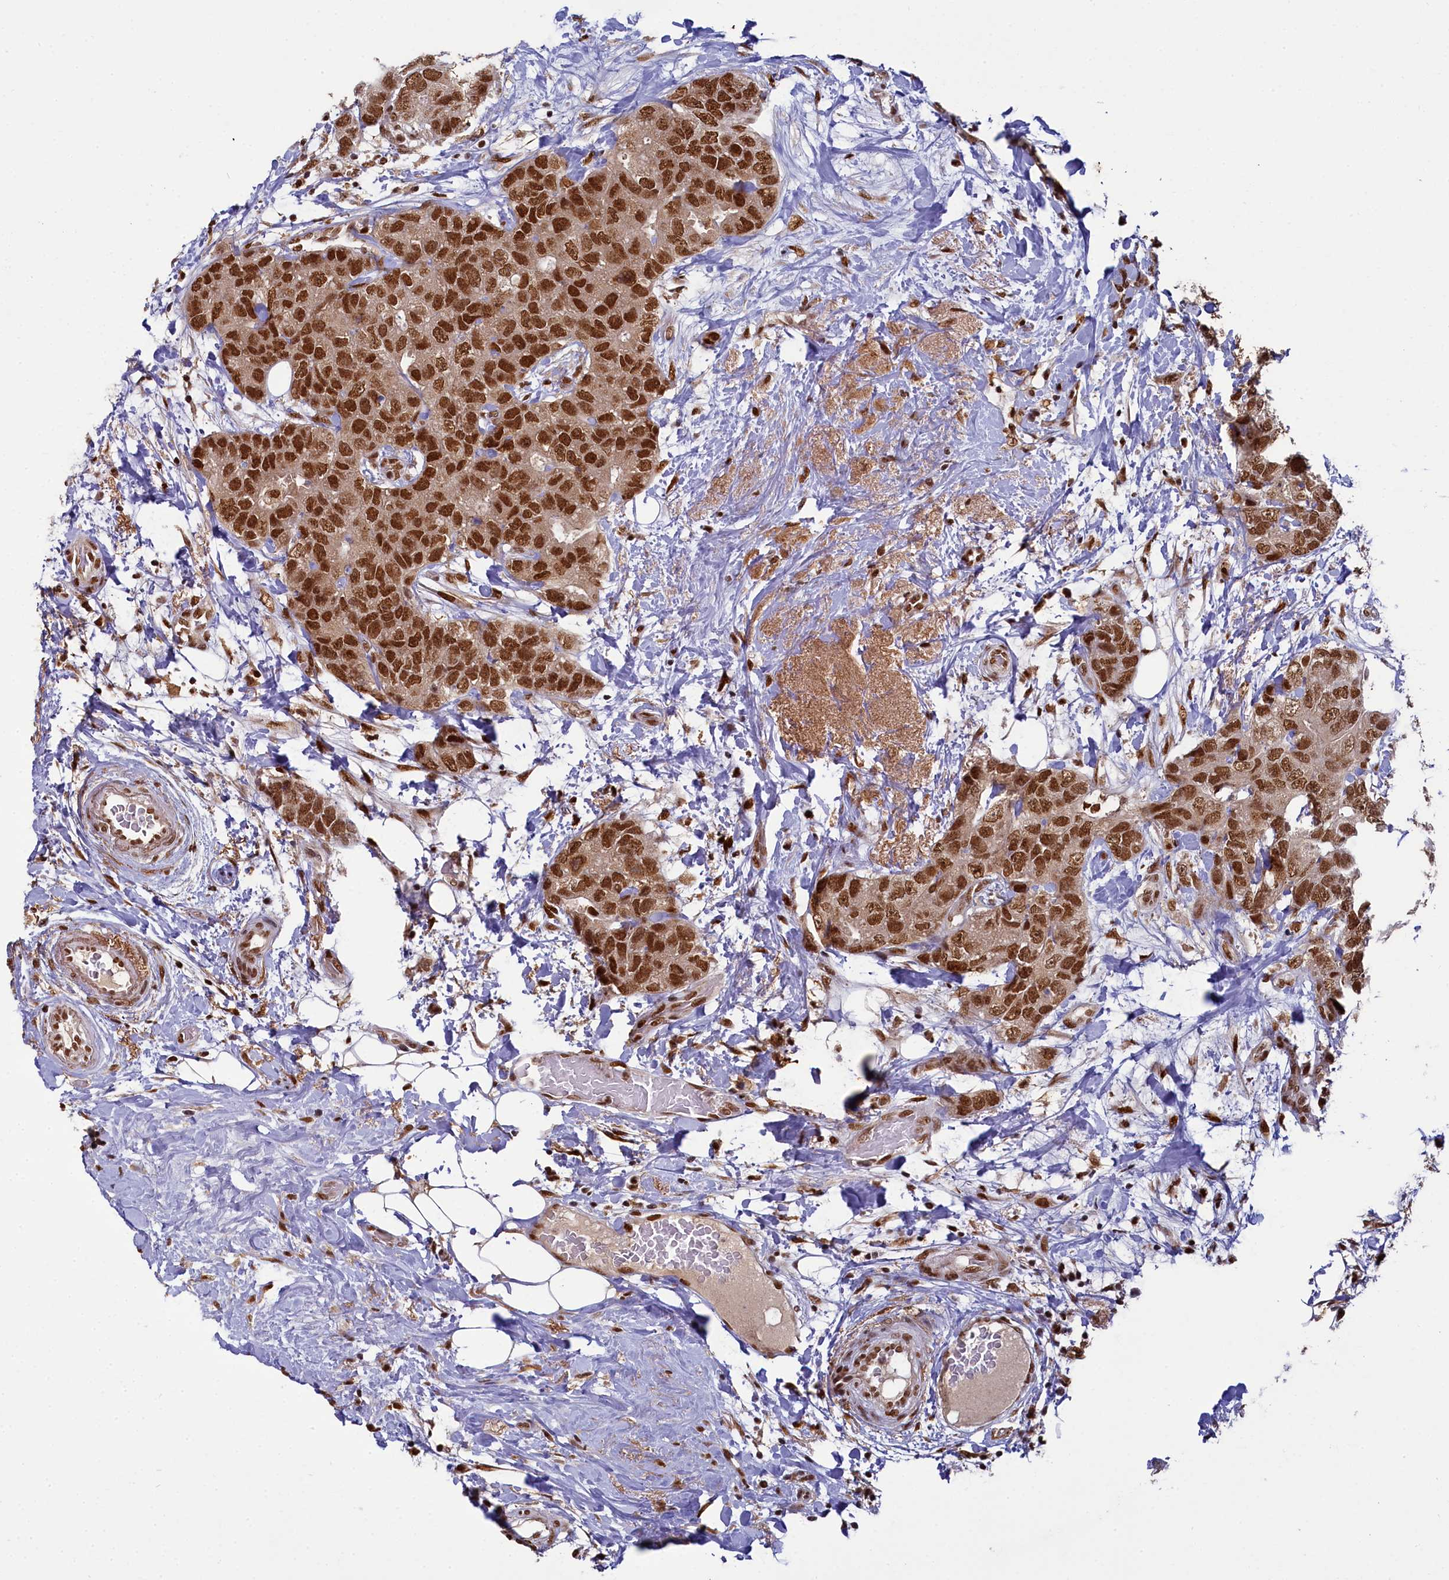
{"staining": {"intensity": "strong", "quantity": ">75%", "location": "nuclear"}, "tissue": "breast cancer", "cell_type": "Tumor cells", "image_type": "cancer", "snomed": [{"axis": "morphology", "description": "Duct carcinoma"}, {"axis": "topography", "description": "Breast"}], "caption": "Human infiltrating ductal carcinoma (breast) stained with a protein marker reveals strong staining in tumor cells.", "gene": "PPHLN1", "patient": {"sex": "female", "age": 62}}